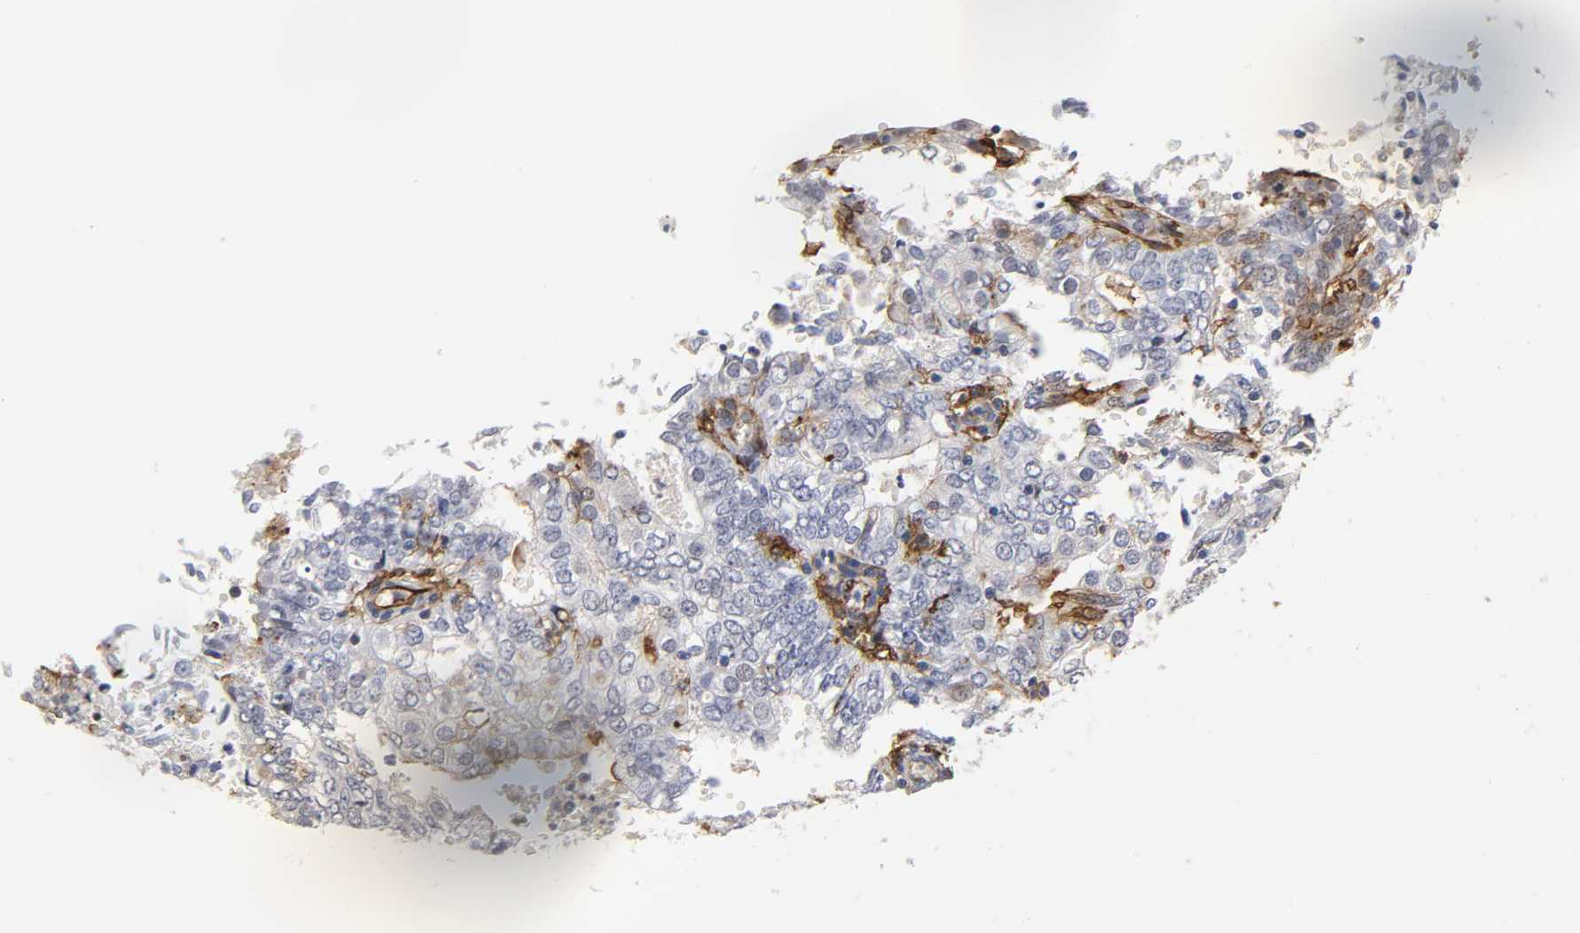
{"staining": {"intensity": "moderate", "quantity": "<25%", "location": "cytoplasmic/membranous"}, "tissue": "endometrial cancer", "cell_type": "Tumor cells", "image_type": "cancer", "snomed": [{"axis": "morphology", "description": "Adenocarcinoma, NOS"}, {"axis": "topography", "description": "Endometrium"}], "caption": "Immunohistochemical staining of human endometrial cancer (adenocarcinoma) displays low levels of moderate cytoplasmic/membranous staining in approximately <25% of tumor cells. (DAB (3,3'-diaminobenzidine) IHC, brown staining for protein, blue staining for nuclei).", "gene": "ICAM1", "patient": {"sex": "female", "age": 69}}